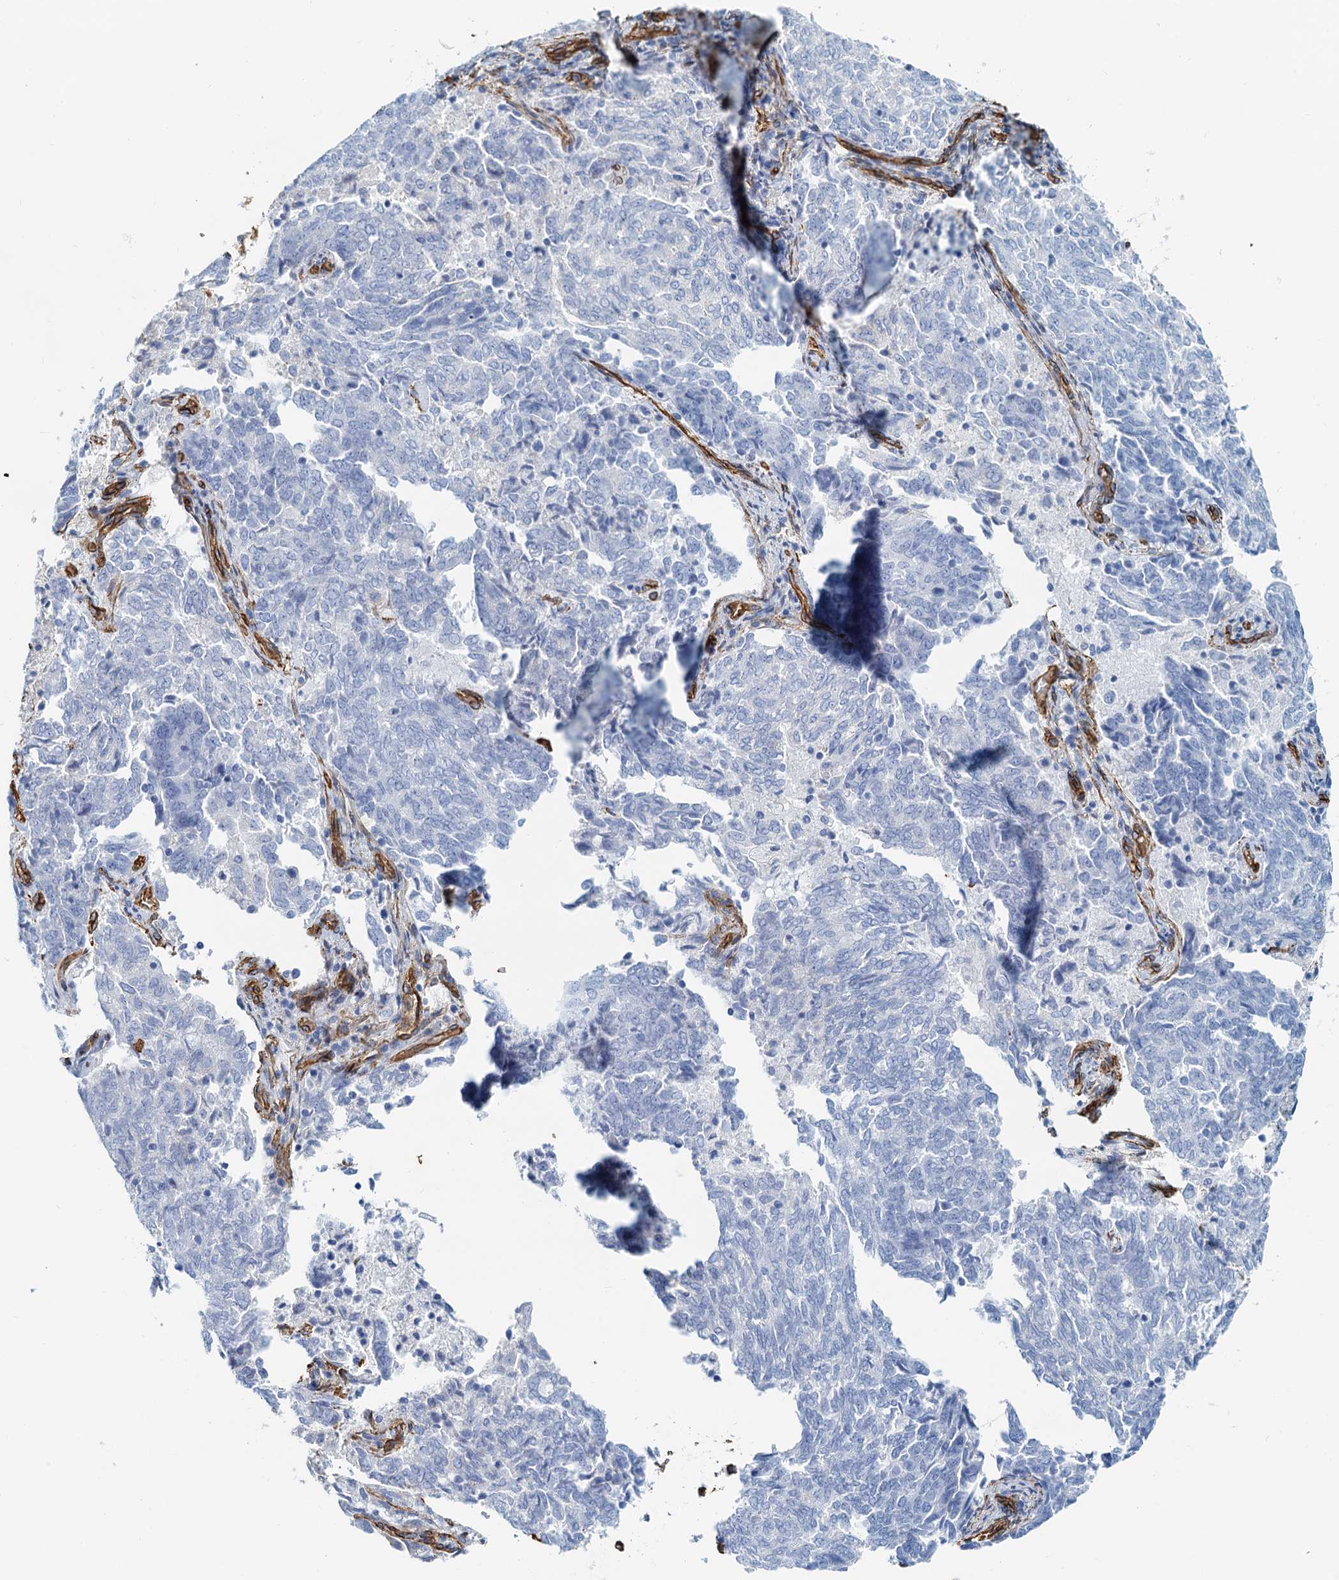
{"staining": {"intensity": "negative", "quantity": "none", "location": "none"}, "tissue": "endometrial cancer", "cell_type": "Tumor cells", "image_type": "cancer", "snomed": [{"axis": "morphology", "description": "Adenocarcinoma, NOS"}, {"axis": "topography", "description": "Endometrium"}], "caption": "Tumor cells are negative for brown protein staining in adenocarcinoma (endometrial). (Brightfield microscopy of DAB (3,3'-diaminobenzidine) immunohistochemistry at high magnification).", "gene": "DGKG", "patient": {"sex": "female", "age": 80}}